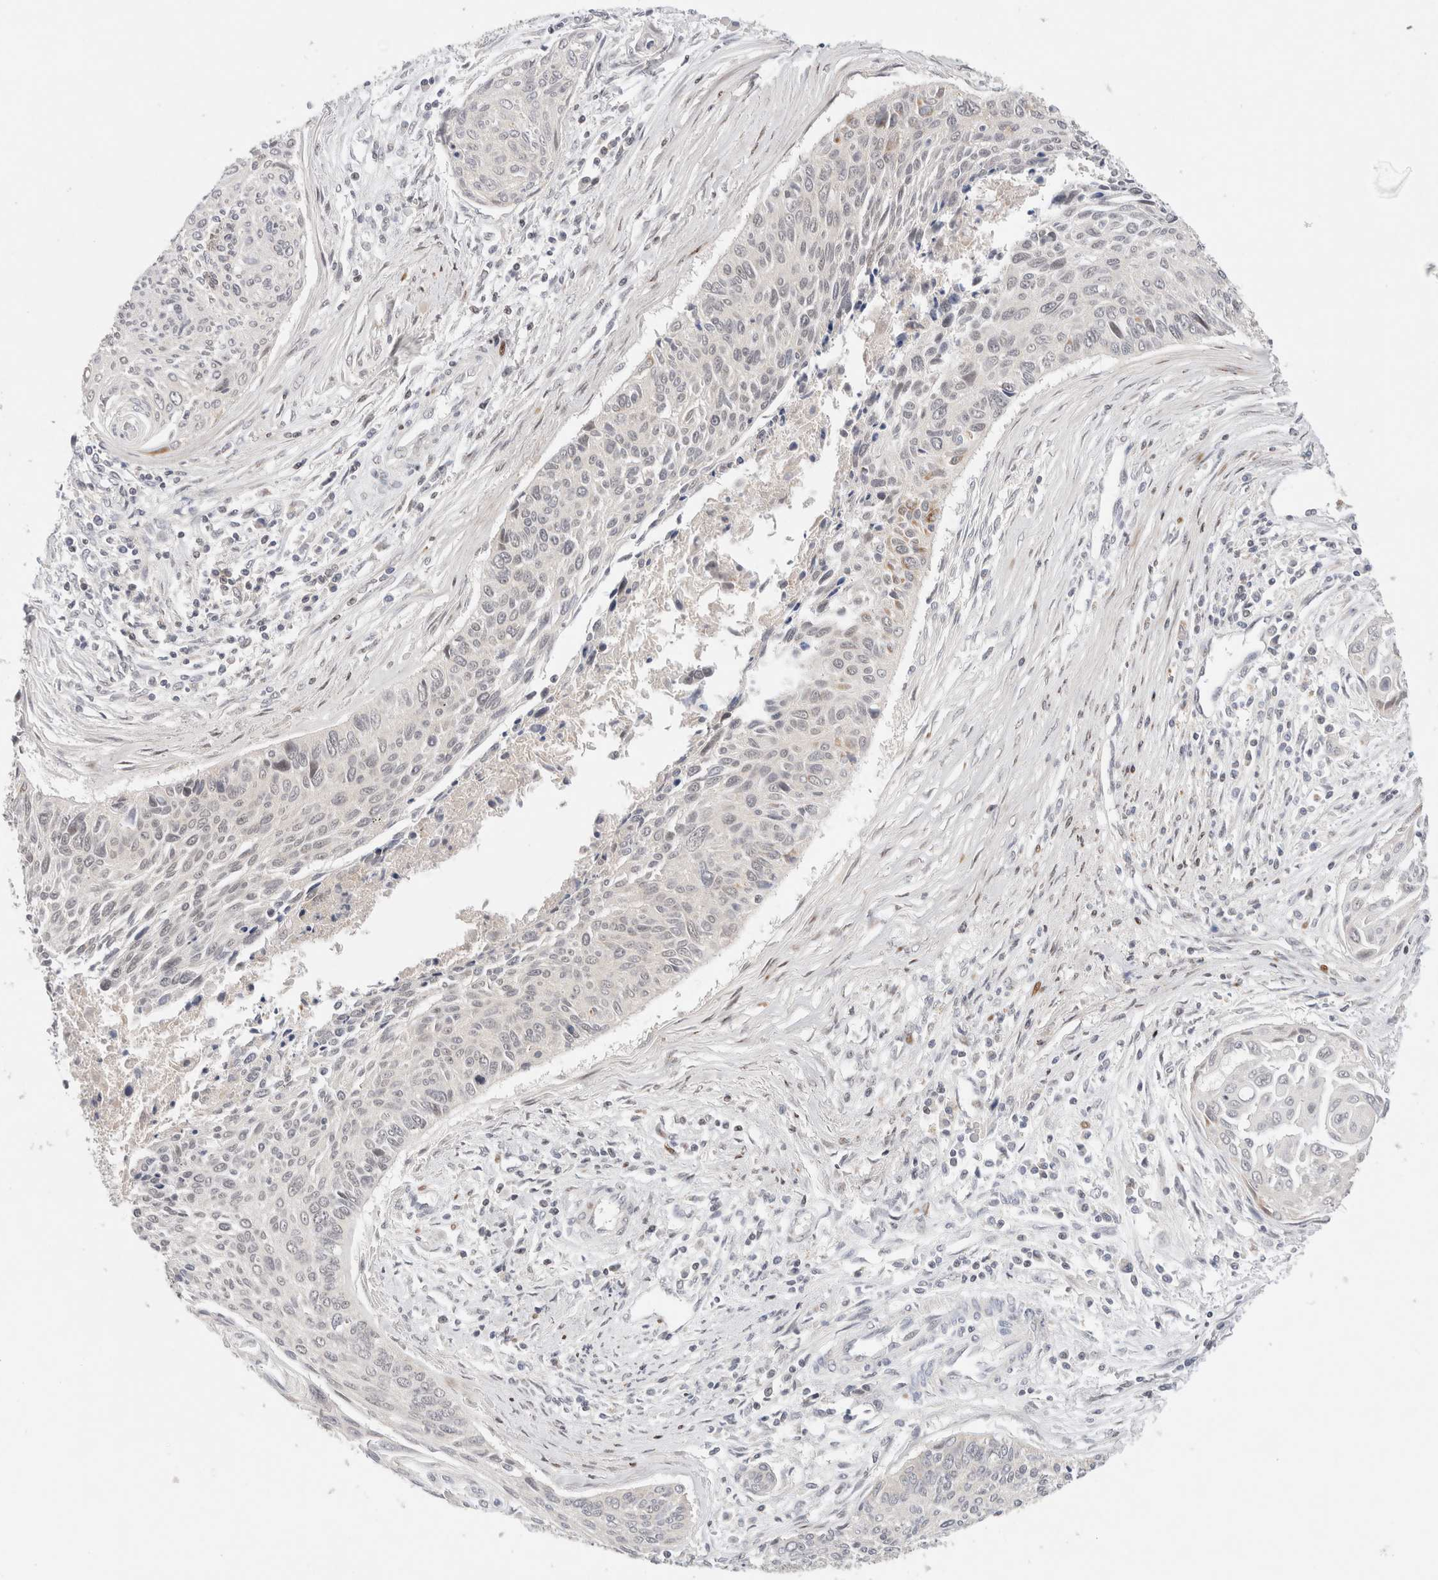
{"staining": {"intensity": "negative", "quantity": "none", "location": "none"}, "tissue": "cervical cancer", "cell_type": "Tumor cells", "image_type": "cancer", "snomed": [{"axis": "morphology", "description": "Squamous cell carcinoma, NOS"}, {"axis": "topography", "description": "Cervix"}], "caption": "Immunohistochemistry (IHC) photomicrograph of neoplastic tissue: human squamous cell carcinoma (cervical) stained with DAB reveals no significant protein staining in tumor cells.", "gene": "ERI3", "patient": {"sex": "female", "age": 55}}